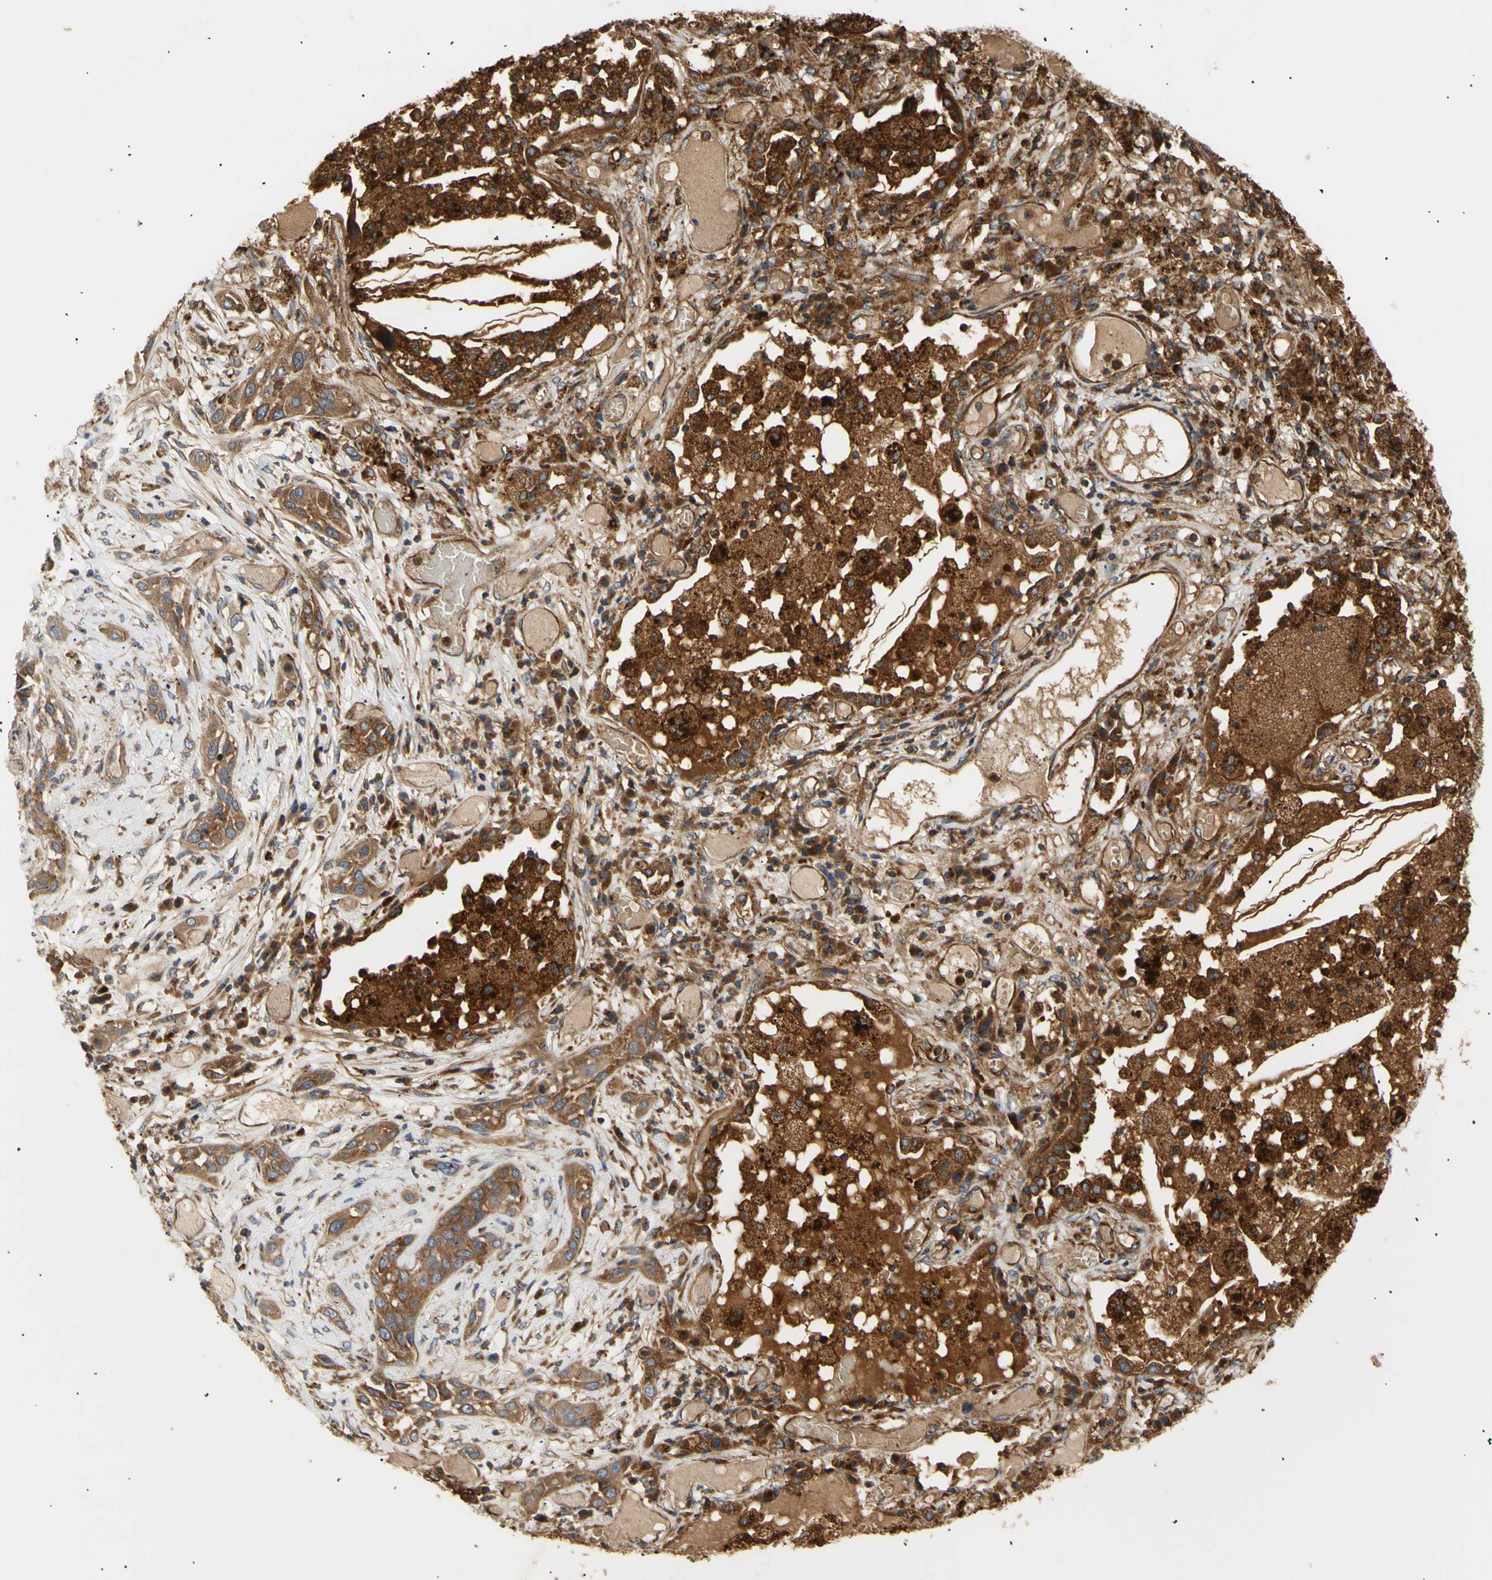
{"staining": {"intensity": "strong", "quantity": ">75%", "location": "cytoplasmic/membranous"}, "tissue": "lung cancer", "cell_type": "Tumor cells", "image_type": "cancer", "snomed": [{"axis": "morphology", "description": "Squamous cell carcinoma, NOS"}, {"axis": "topography", "description": "Lung"}], "caption": "Lung squamous cell carcinoma tissue exhibits strong cytoplasmic/membranous expression in approximately >75% of tumor cells", "gene": "TUBG2", "patient": {"sex": "male", "age": 71}}